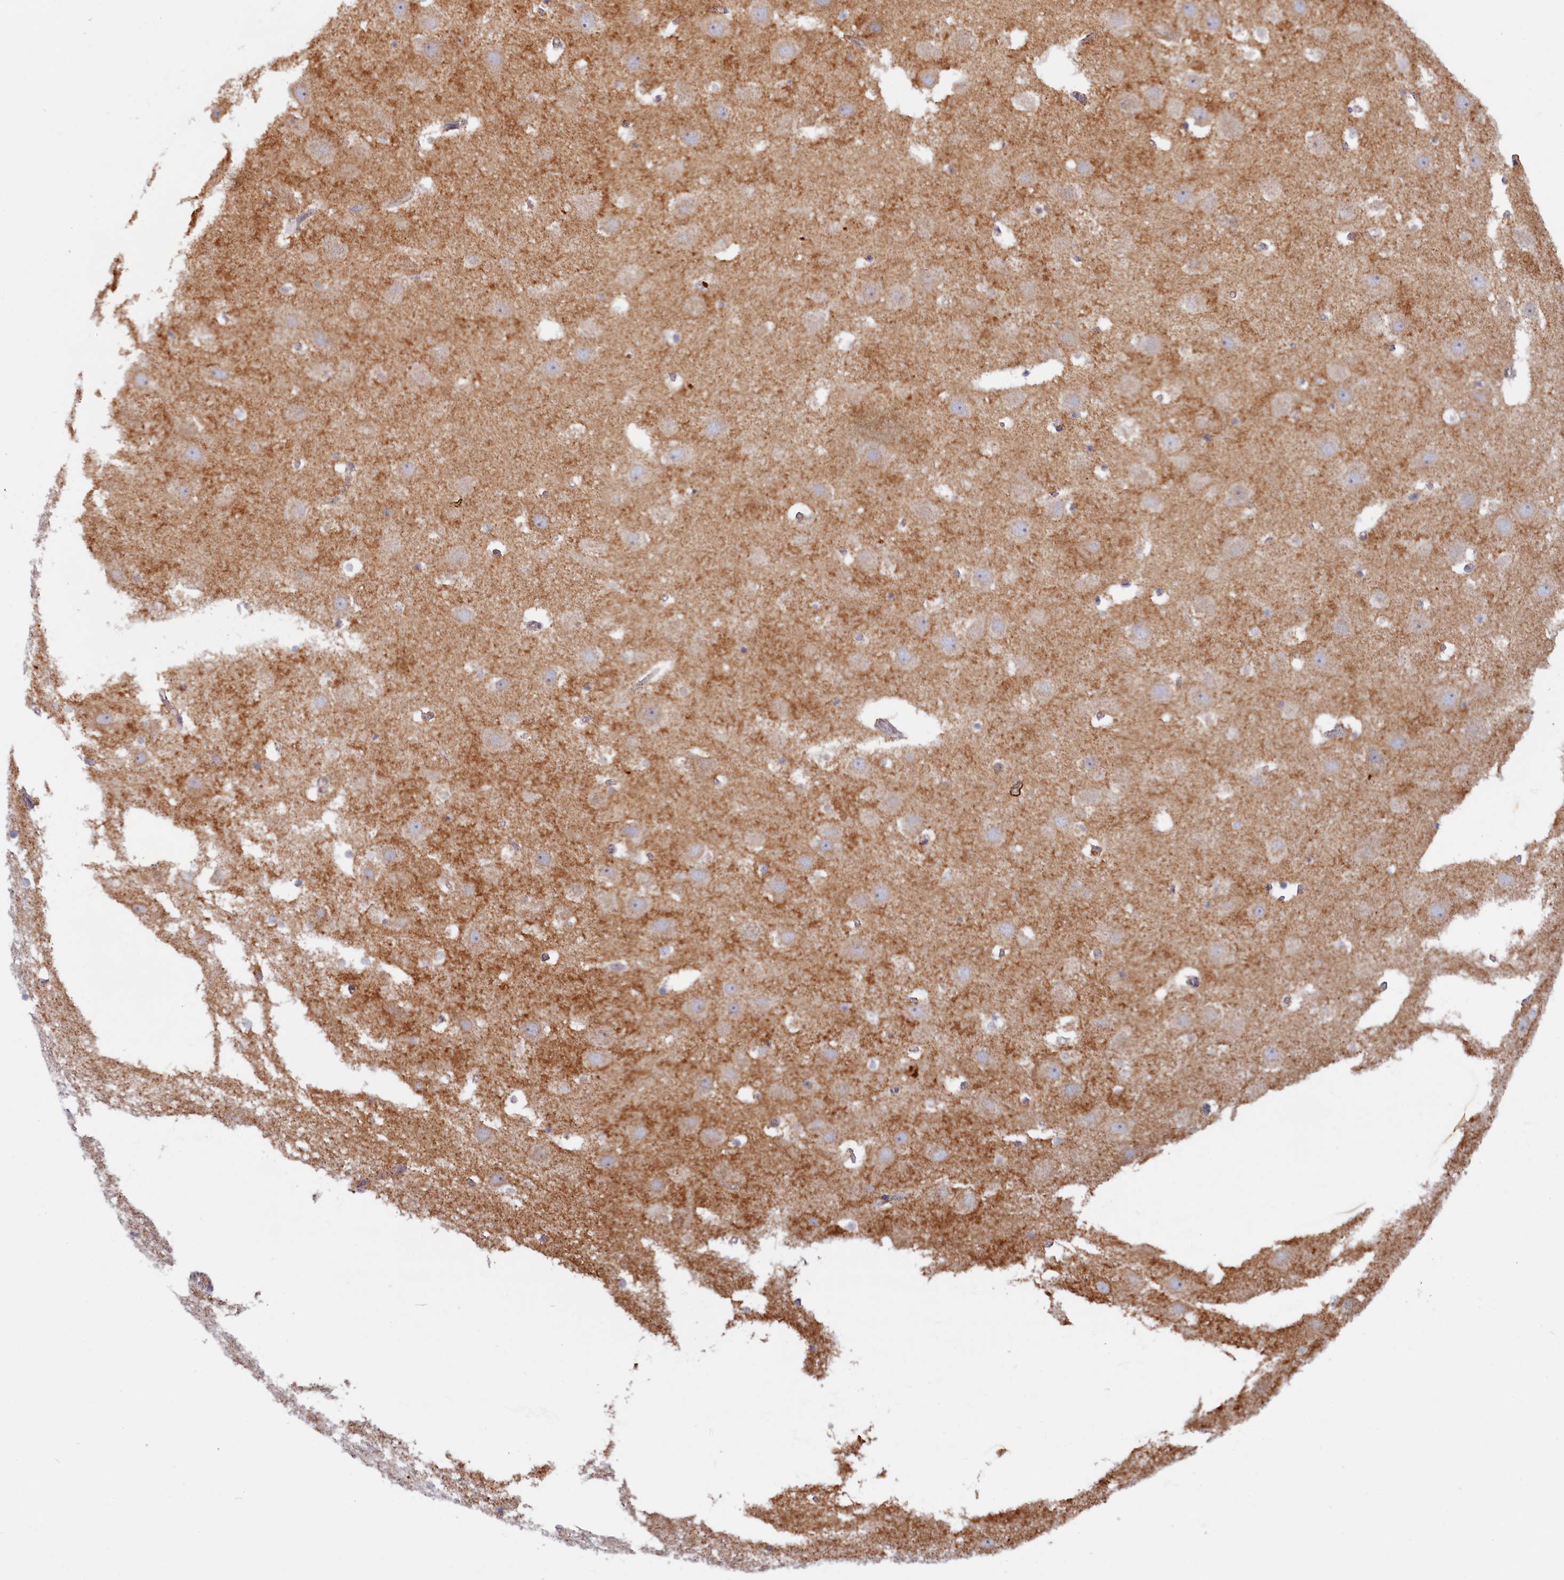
{"staining": {"intensity": "negative", "quantity": "none", "location": "none"}, "tissue": "hippocampus", "cell_type": "Glial cells", "image_type": "normal", "snomed": [{"axis": "morphology", "description": "Normal tissue, NOS"}, {"axis": "topography", "description": "Hippocampus"}], "caption": "Immunohistochemistry photomicrograph of benign hippocampus: hippocampus stained with DAB demonstrates no significant protein staining in glial cells.", "gene": "PLA2G10", "patient": {"sex": "female", "age": 52}}